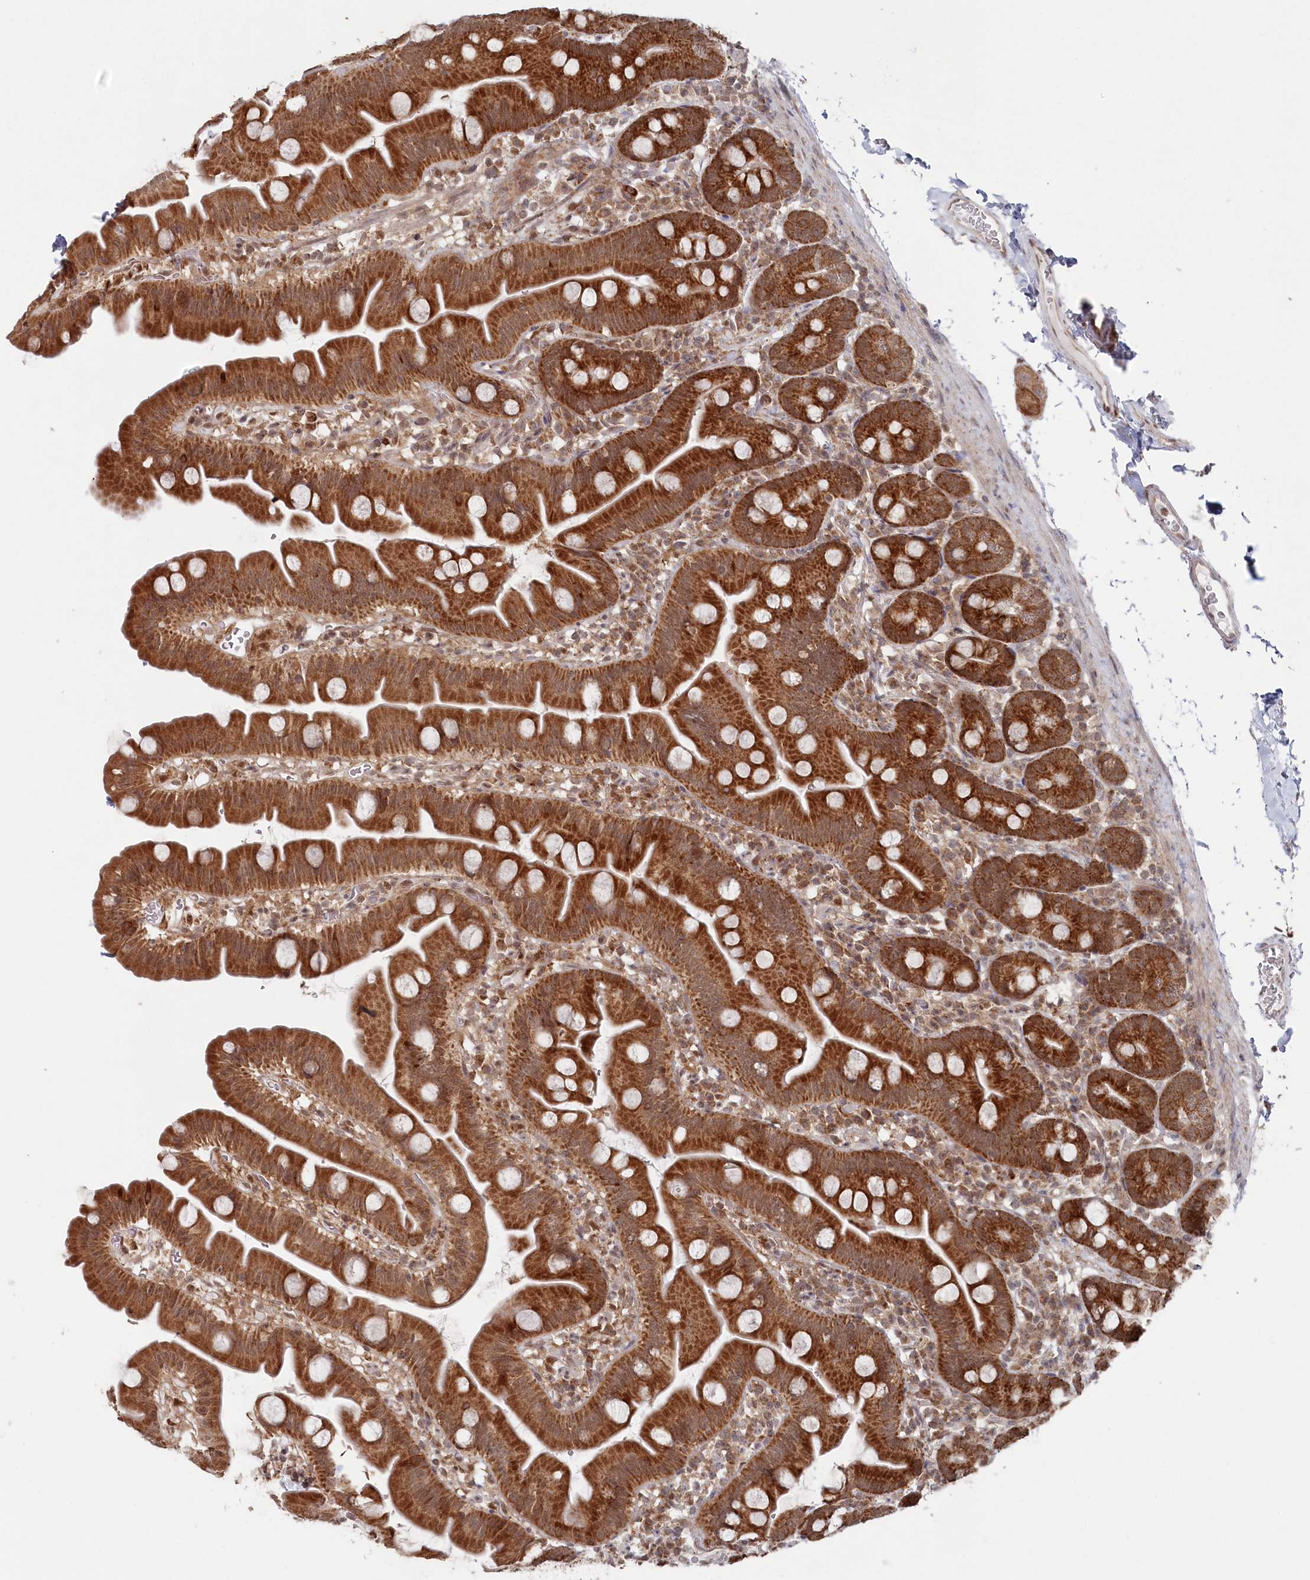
{"staining": {"intensity": "strong", "quantity": ">75%", "location": "cytoplasmic/membranous"}, "tissue": "small intestine", "cell_type": "Glandular cells", "image_type": "normal", "snomed": [{"axis": "morphology", "description": "Normal tissue, NOS"}, {"axis": "topography", "description": "Small intestine"}], "caption": "IHC of normal small intestine reveals high levels of strong cytoplasmic/membranous positivity in about >75% of glandular cells.", "gene": "WAPL", "patient": {"sex": "female", "age": 68}}